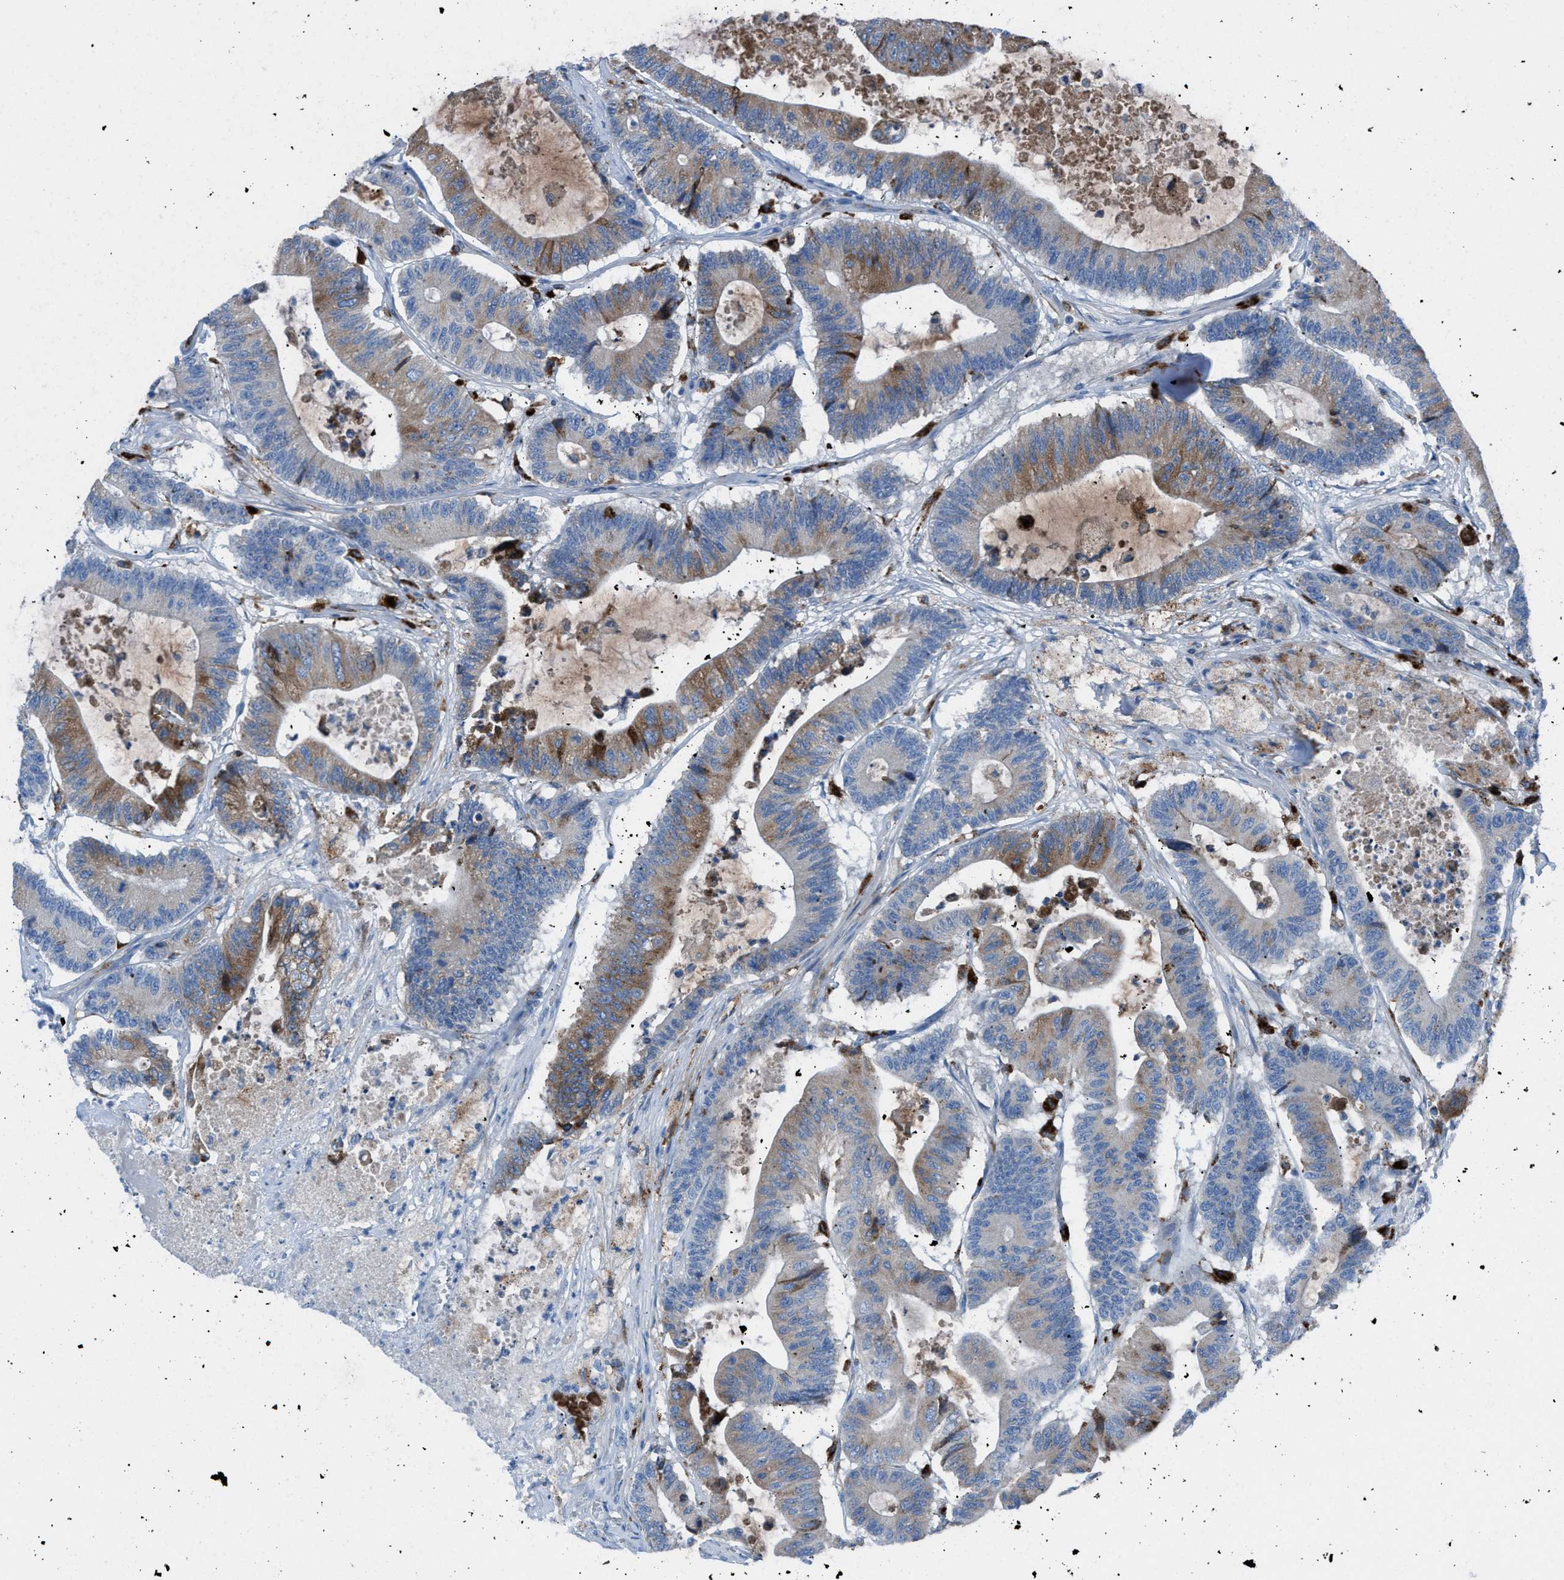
{"staining": {"intensity": "moderate", "quantity": "25%-75%", "location": "cytoplasmic/membranous"}, "tissue": "colorectal cancer", "cell_type": "Tumor cells", "image_type": "cancer", "snomed": [{"axis": "morphology", "description": "Adenocarcinoma, NOS"}, {"axis": "topography", "description": "Colon"}], "caption": "IHC (DAB) staining of human adenocarcinoma (colorectal) reveals moderate cytoplasmic/membranous protein staining in about 25%-75% of tumor cells.", "gene": "CD1B", "patient": {"sex": "female", "age": 84}}